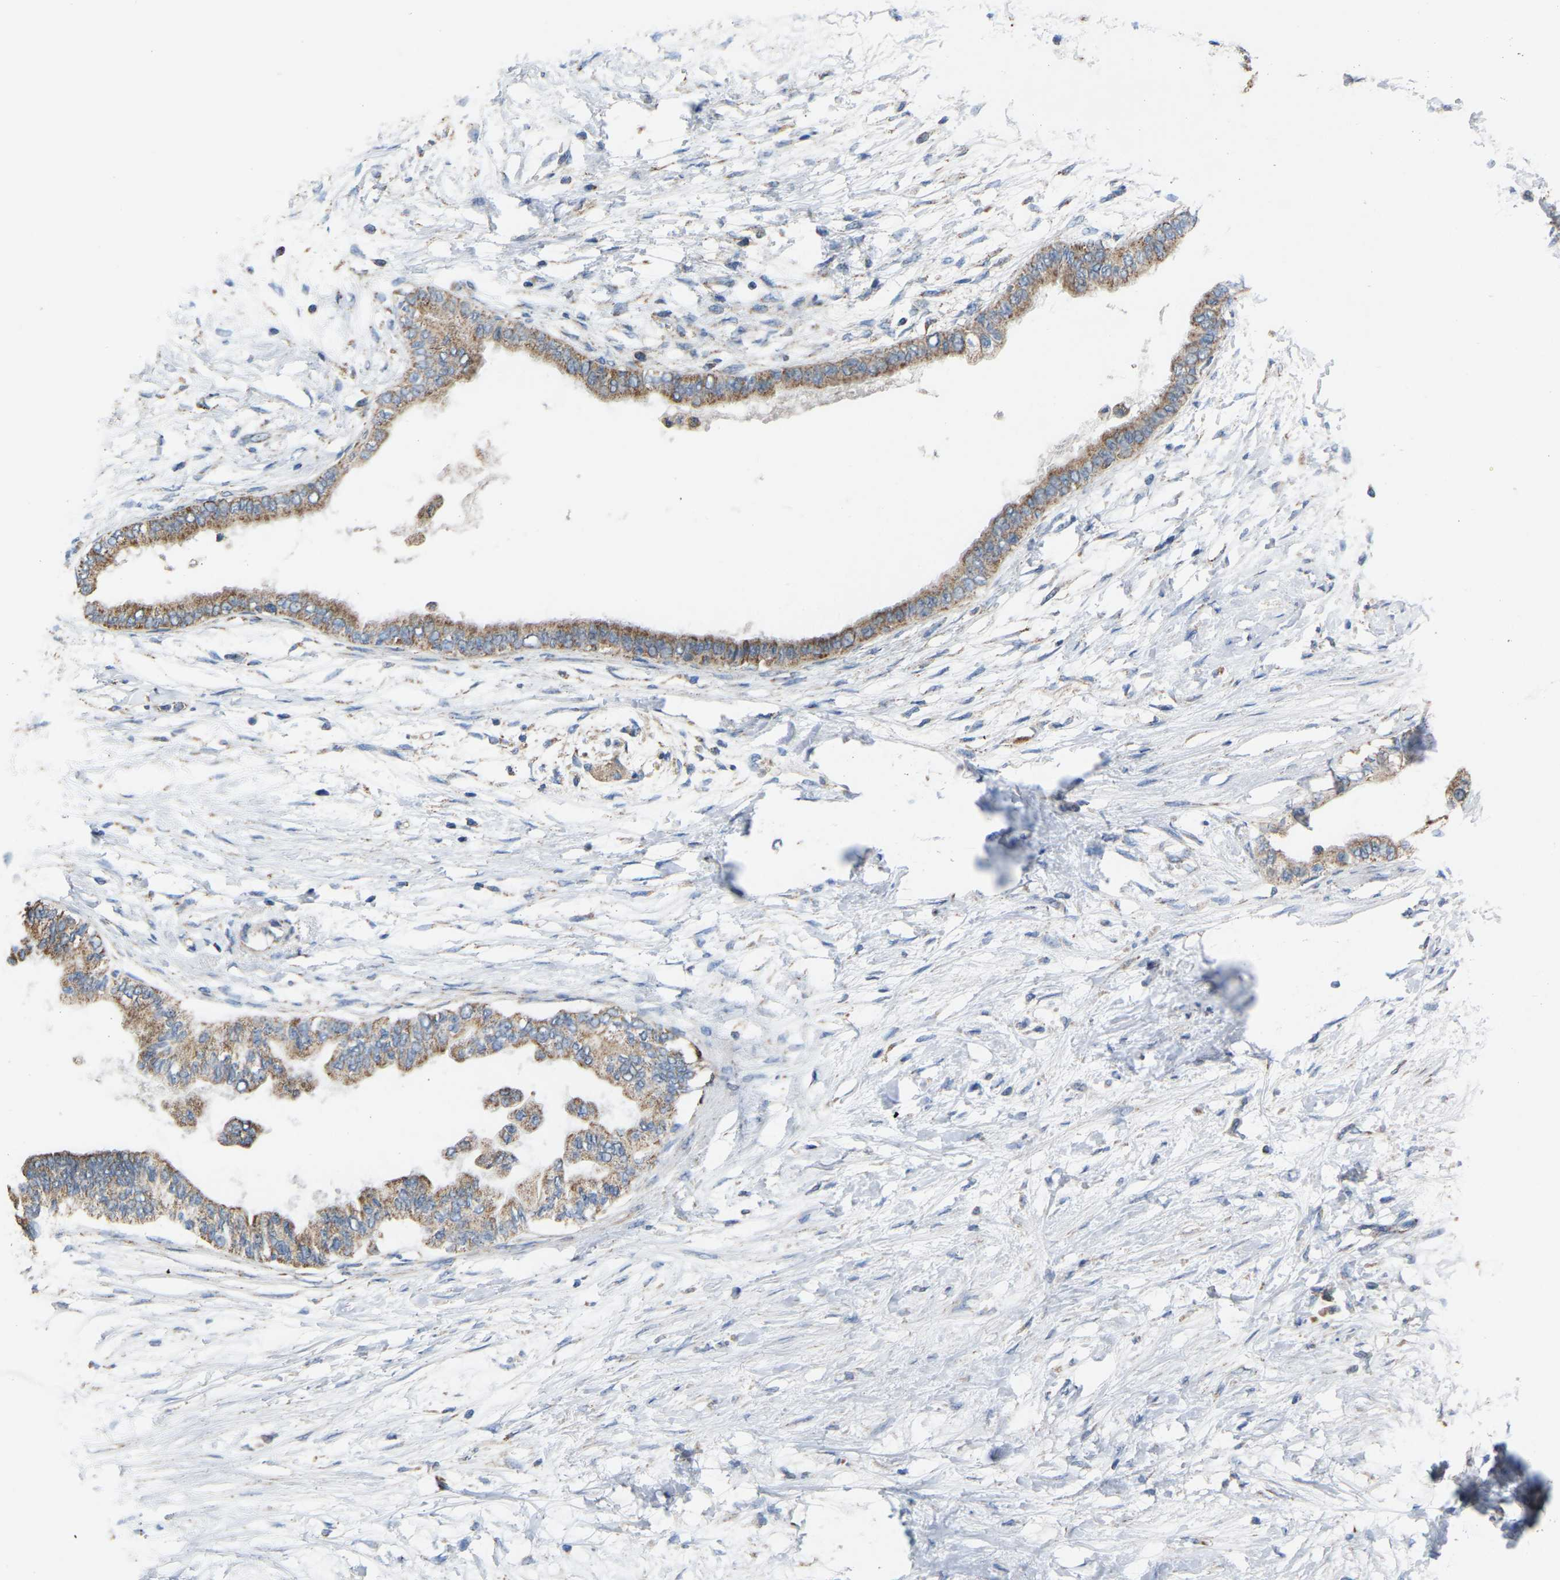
{"staining": {"intensity": "moderate", "quantity": ">75%", "location": "cytoplasmic/membranous"}, "tissue": "pancreatic cancer", "cell_type": "Tumor cells", "image_type": "cancer", "snomed": [{"axis": "morphology", "description": "Normal tissue, NOS"}, {"axis": "morphology", "description": "Adenocarcinoma, NOS"}, {"axis": "topography", "description": "Pancreas"}, {"axis": "topography", "description": "Duodenum"}], "caption": "Adenocarcinoma (pancreatic) stained for a protein demonstrates moderate cytoplasmic/membranous positivity in tumor cells.", "gene": "BCL10", "patient": {"sex": "female", "age": 60}}